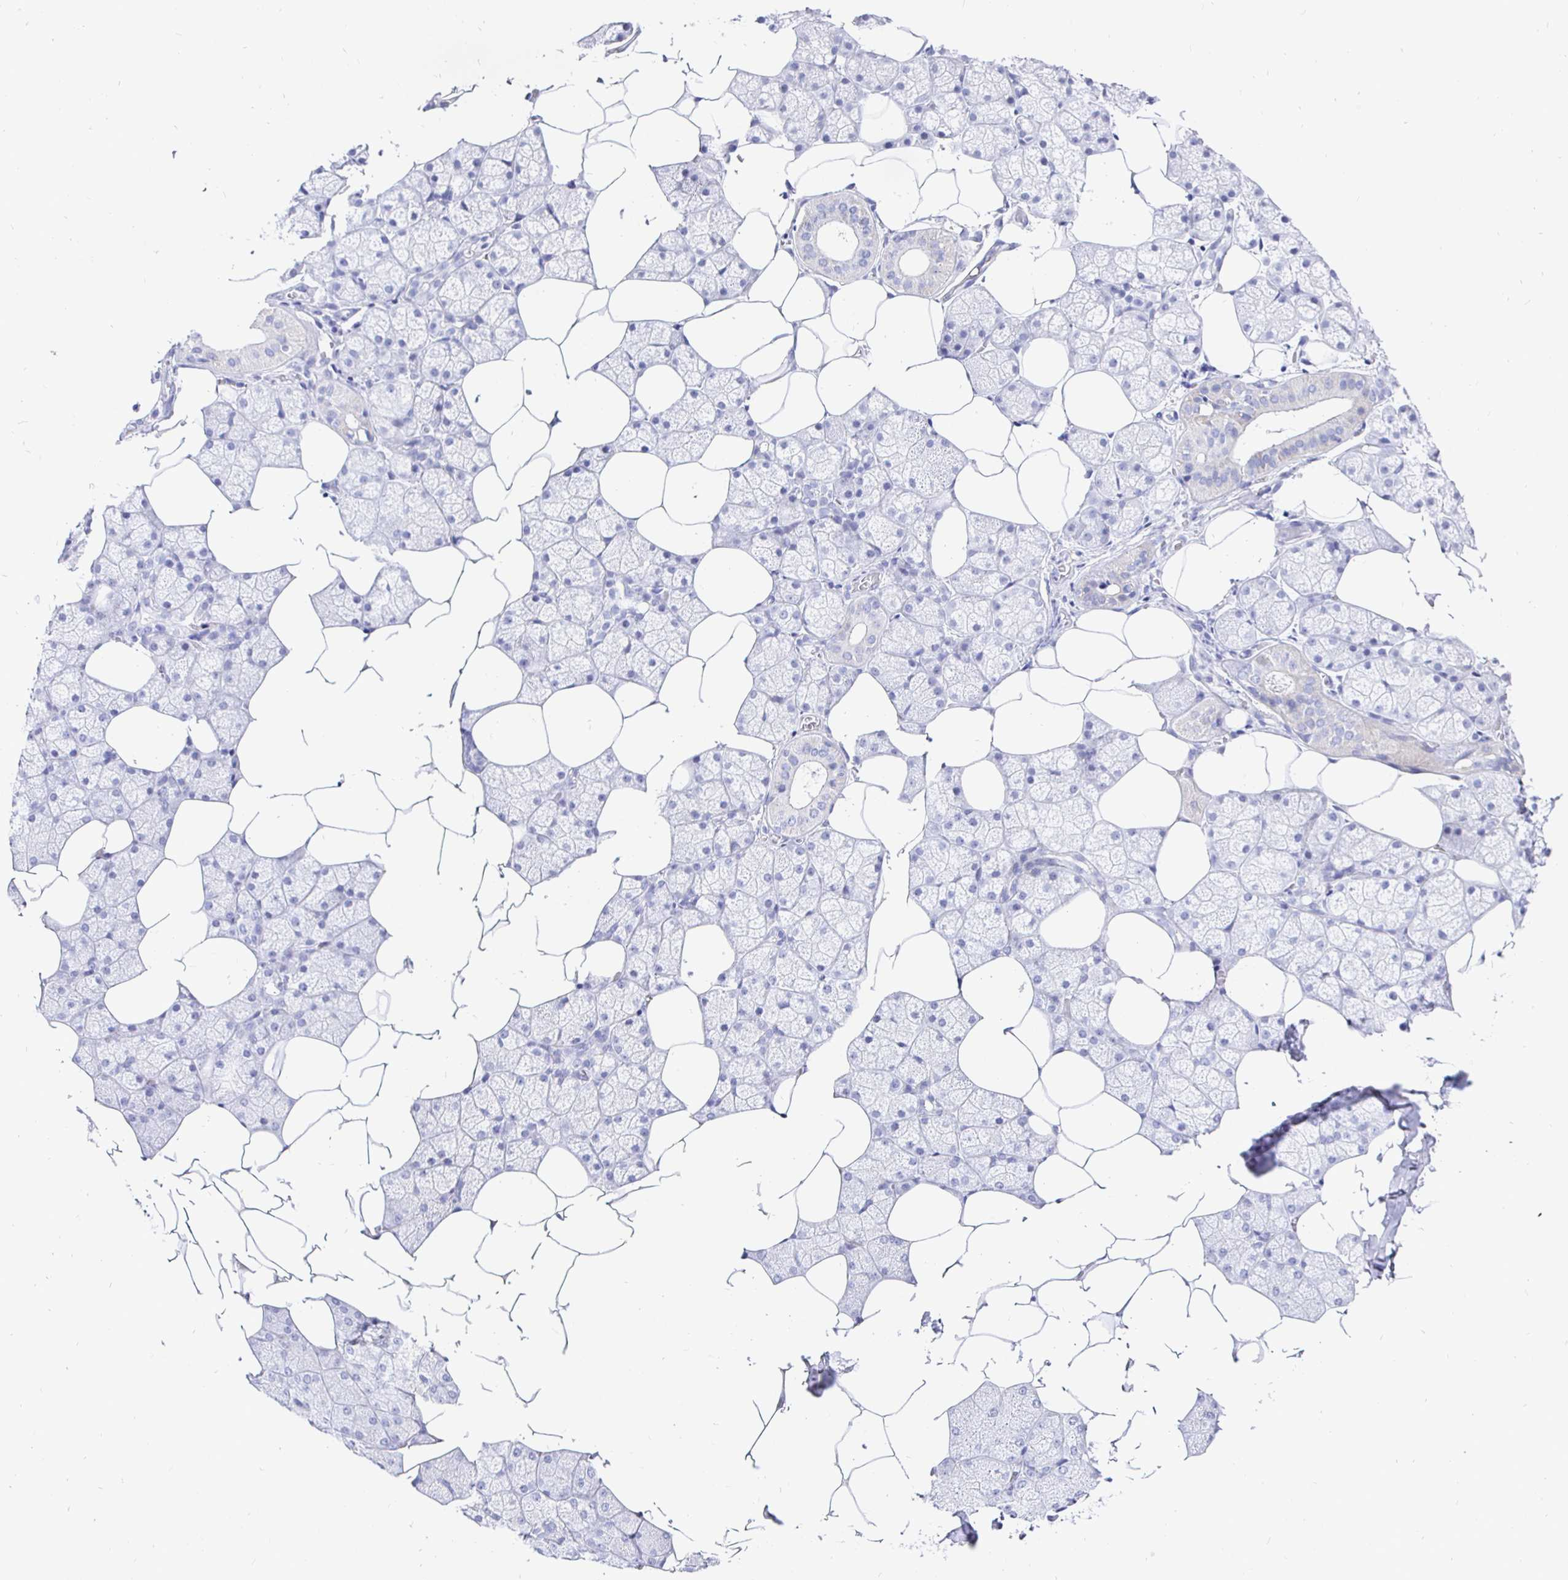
{"staining": {"intensity": "negative", "quantity": "none", "location": "none"}, "tissue": "salivary gland", "cell_type": "Glandular cells", "image_type": "normal", "snomed": [{"axis": "morphology", "description": "Normal tissue, NOS"}, {"axis": "topography", "description": "Salivary gland"}], "caption": "Immunohistochemistry micrograph of benign salivary gland: salivary gland stained with DAB (3,3'-diaminobenzidine) reveals no significant protein positivity in glandular cells.", "gene": "CR2", "patient": {"sex": "female", "age": 43}}